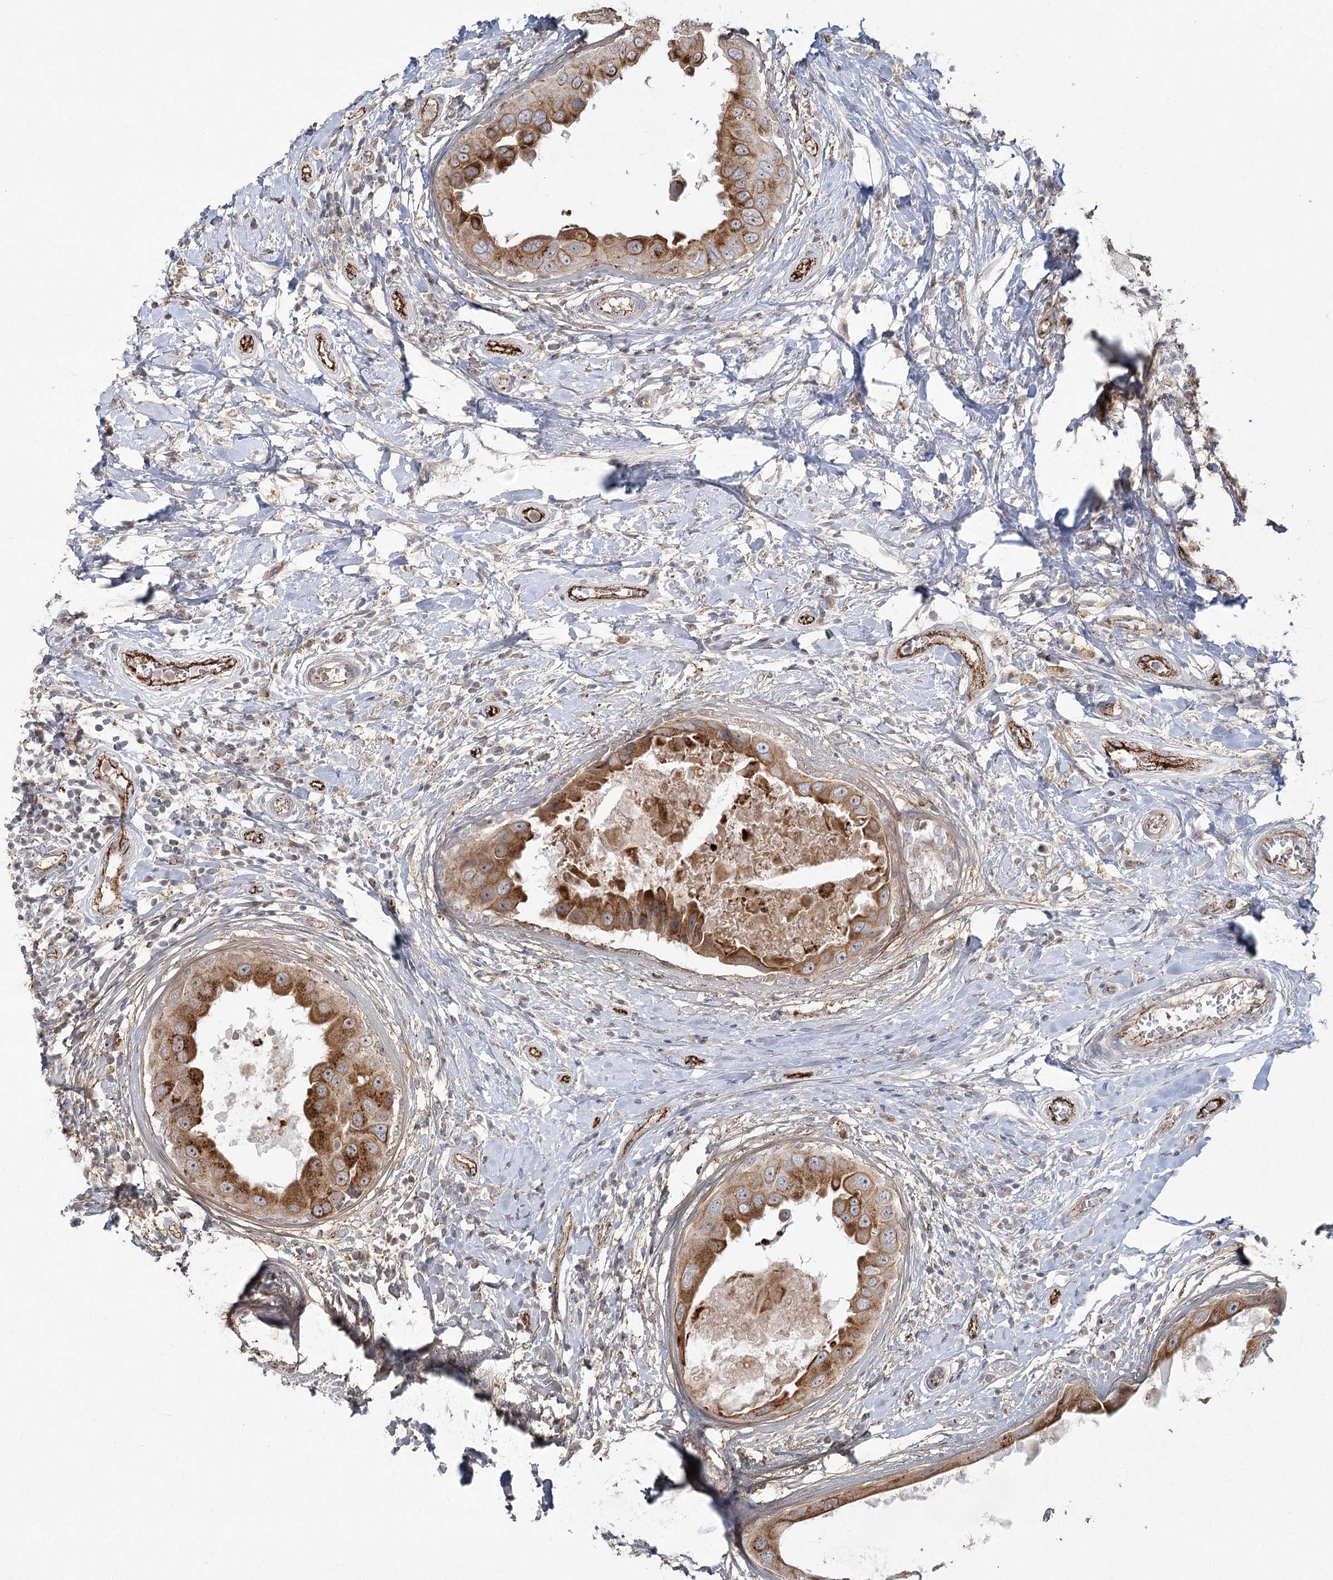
{"staining": {"intensity": "moderate", "quantity": ">75%", "location": "cytoplasmic/membranous,nuclear"}, "tissue": "breast cancer", "cell_type": "Tumor cells", "image_type": "cancer", "snomed": [{"axis": "morphology", "description": "Duct carcinoma"}, {"axis": "topography", "description": "Breast"}], "caption": "This image reveals breast infiltrating ductal carcinoma stained with IHC to label a protein in brown. The cytoplasmic/membranous and nuclear of tumor cells show moderate positivity for the protein. Nuclei are counter-stained blue.", "gene": "KBTBD4", "patient": {"sex": "female", "age": 27}}